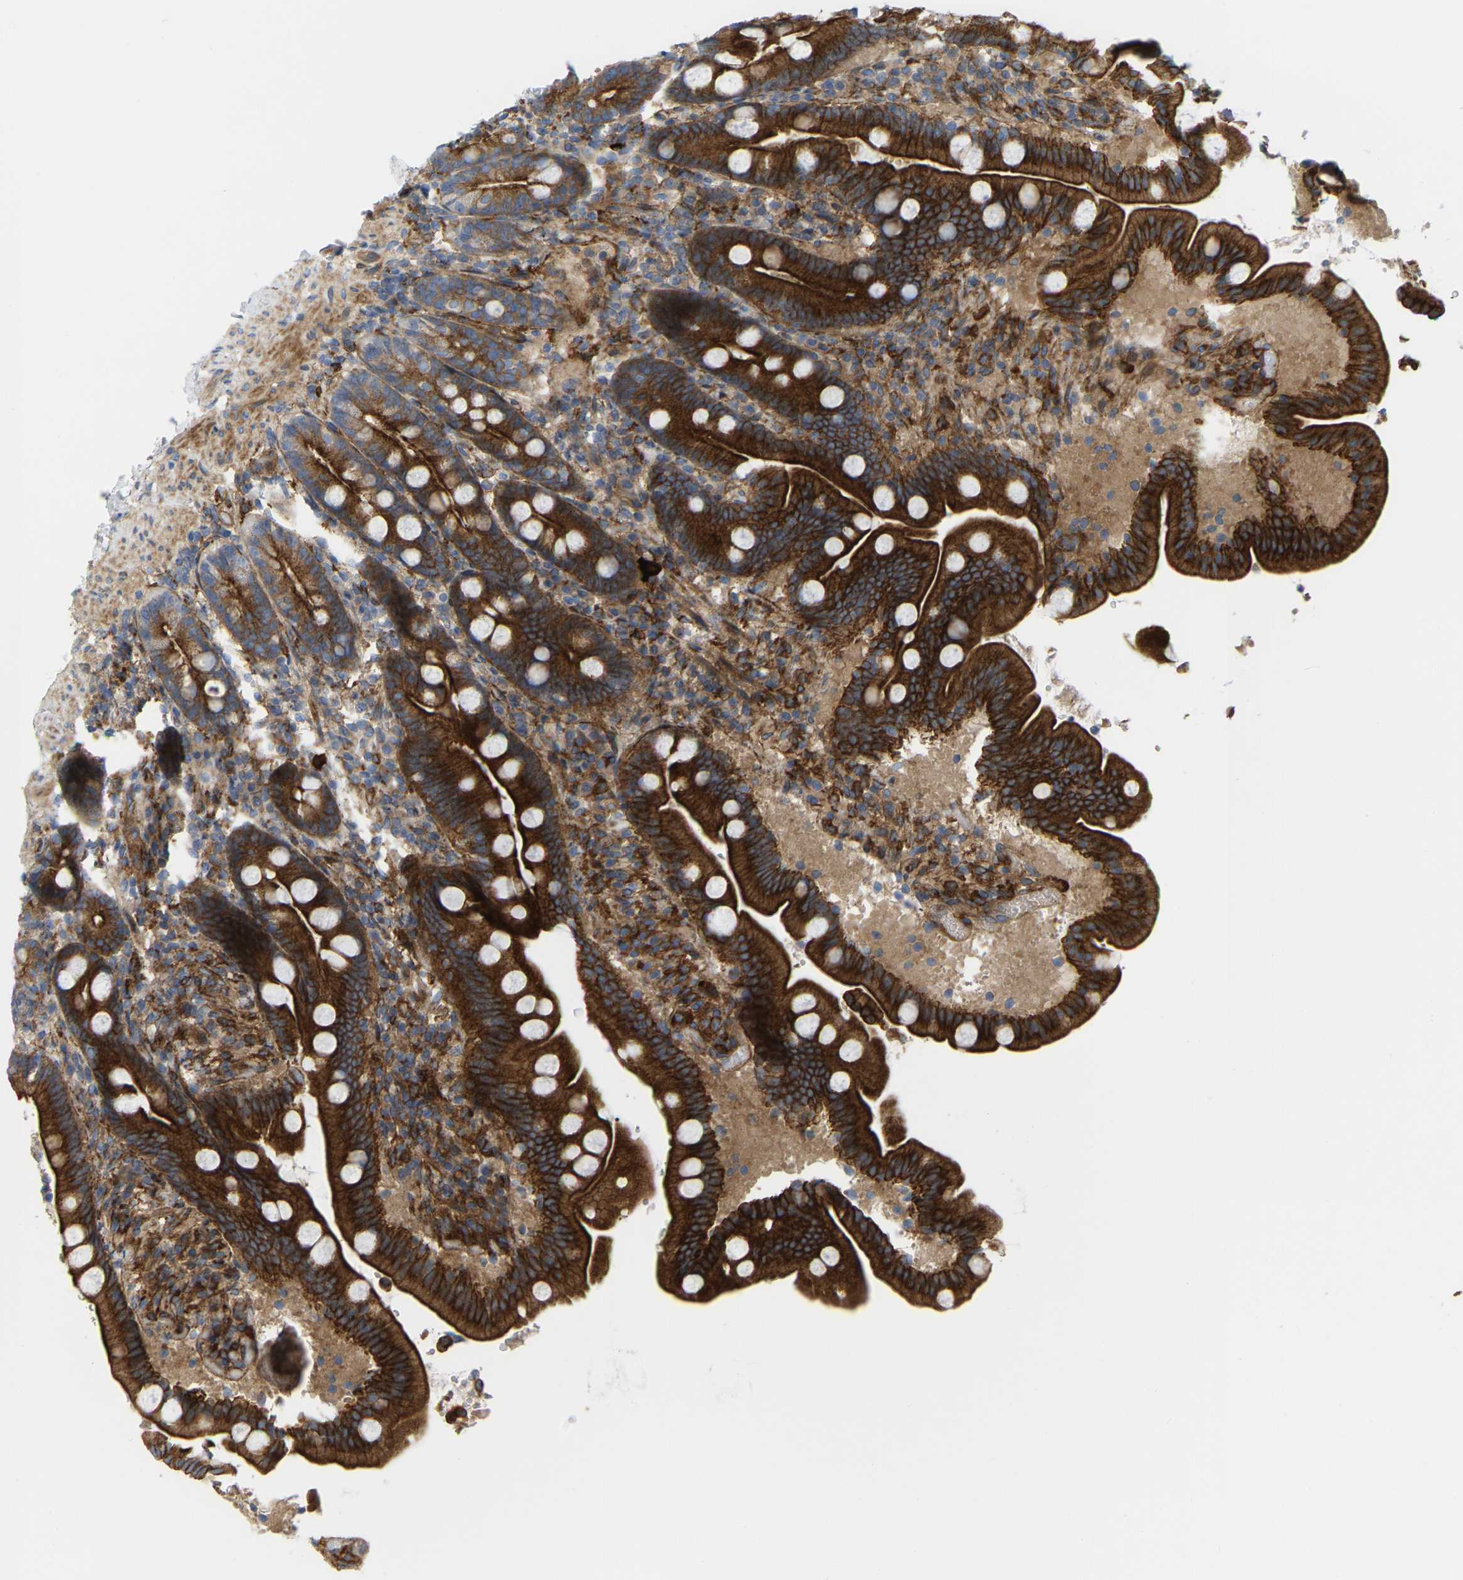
{"staining": {"intensity": "strong", "quantity": ">75%", "location": "cytoplasmic/membranous"}, "tissue": "duodenum", "cell_type": "Glandular cells", "image_type": "normal", "snomed": [{"axis": "morphology", "description": "Normal tissue, NOS"}, {"axis": "topography", "description": "Duodenum"}], "caption": "Immunohistochemical staining of unremarkable human duodenum exhibits high levels of strong cytoplasmic/membranous positivity in approximately >75% of glandular cells.", "gene": "PICALM", "patient": {"sex": "male", "age": 54}}